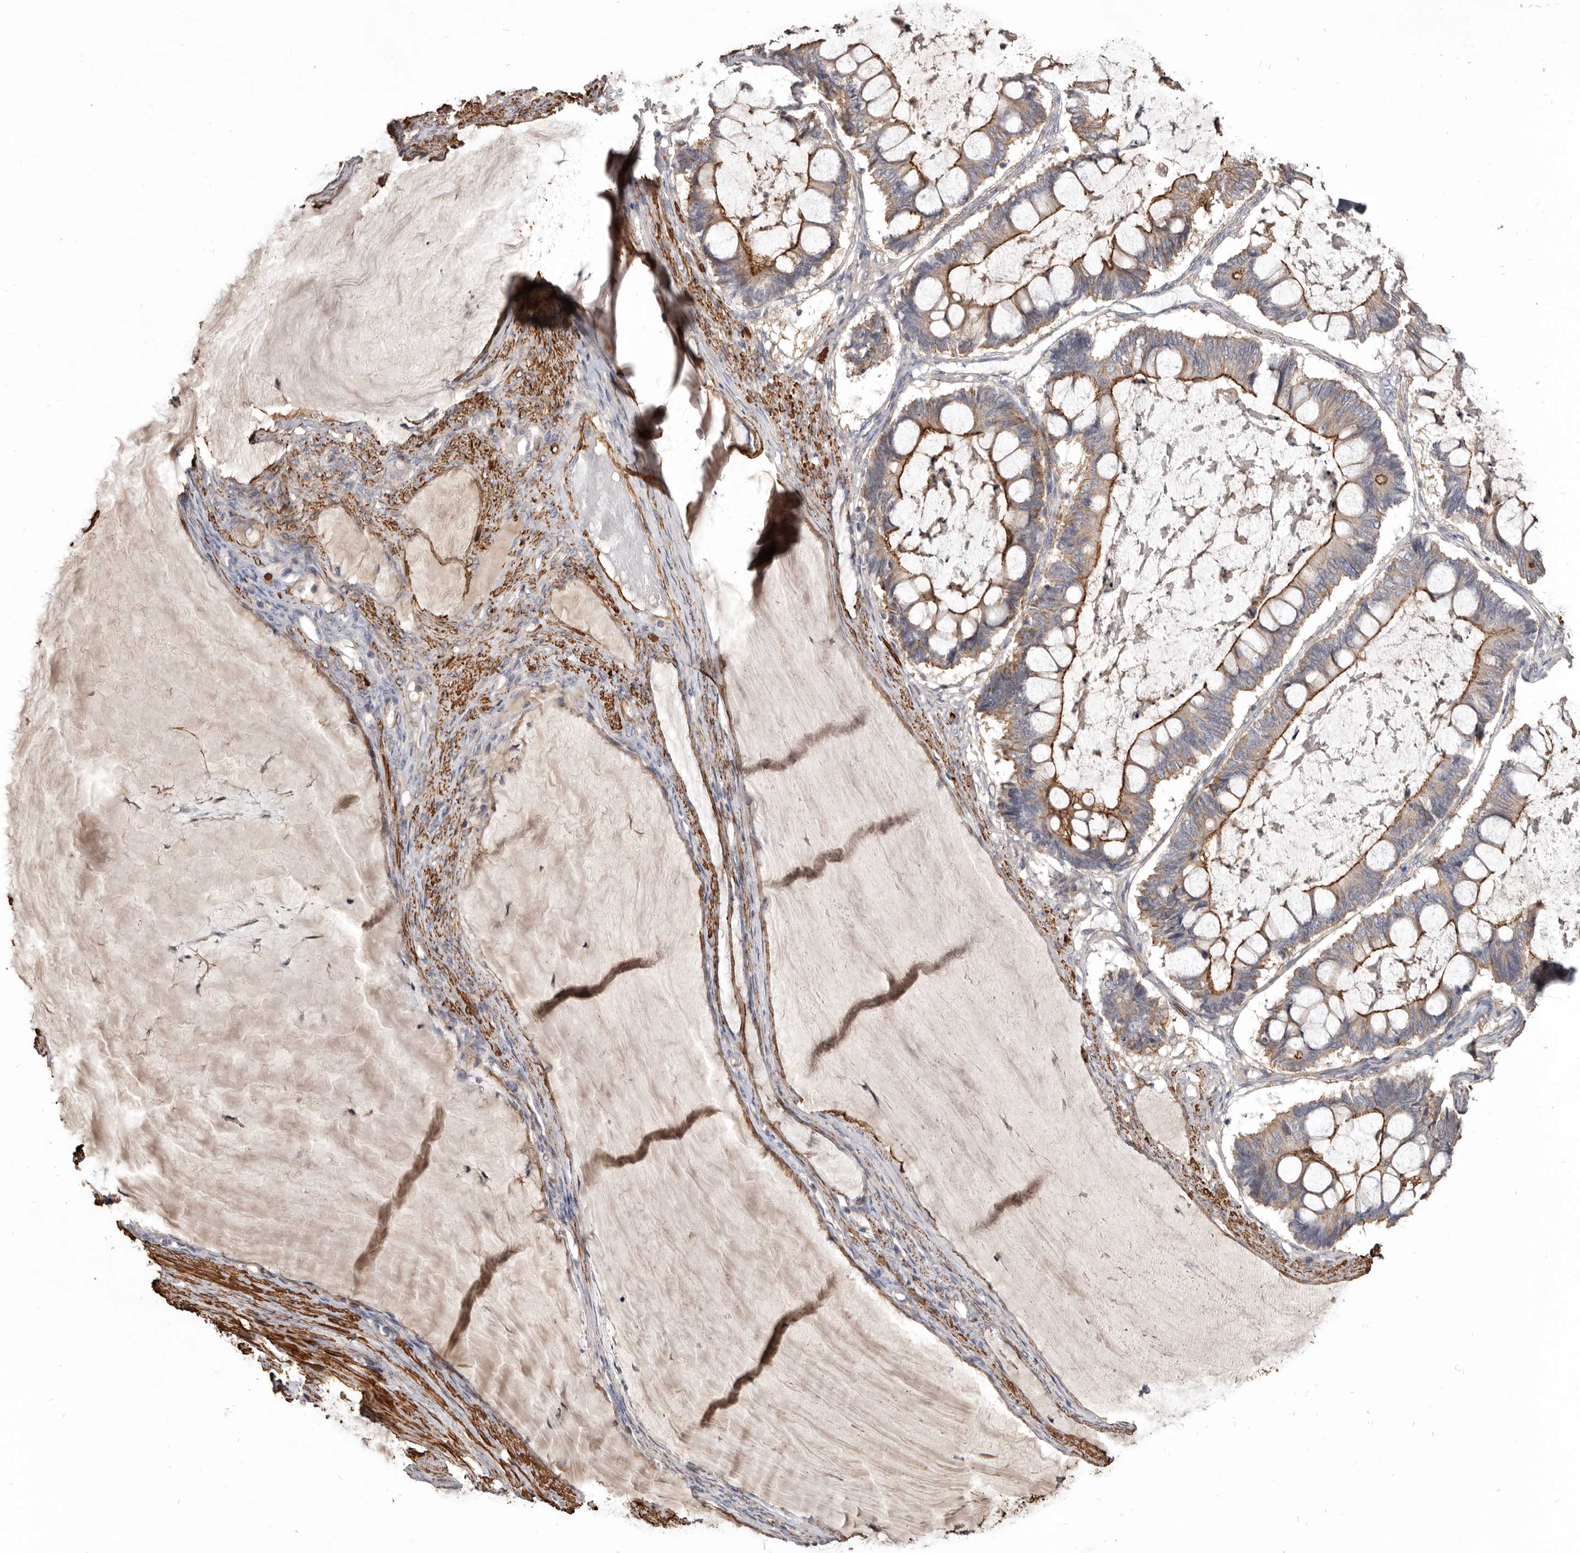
{"staining": {"intensity": "moderate", "quantity": ">75%", "location": "cytoplasmic/membranous"}, "tissue": "ovarian cancer", "cell_type": "Tumor cells", "image_type": "cancer", "snomed": [{"axis": "morphology", "description": "Cystadenocarcinoma, mucinous, NOS"}, {"axis": "topography", "description": "Ovary"}], "caption": "High-magnification brightfield microscopy of ovarian mucinous cystadenocarcinoma stained with DAB (3,3'-diaminobenzidine) (brown) and counterstained with hematoxylin (blue). tumor cells exhibit moderate cytoplasmic/membranous staining is present in about>75% of cells.", "gene": "CGN", "patient": {"sex": "female", "age": 61}}